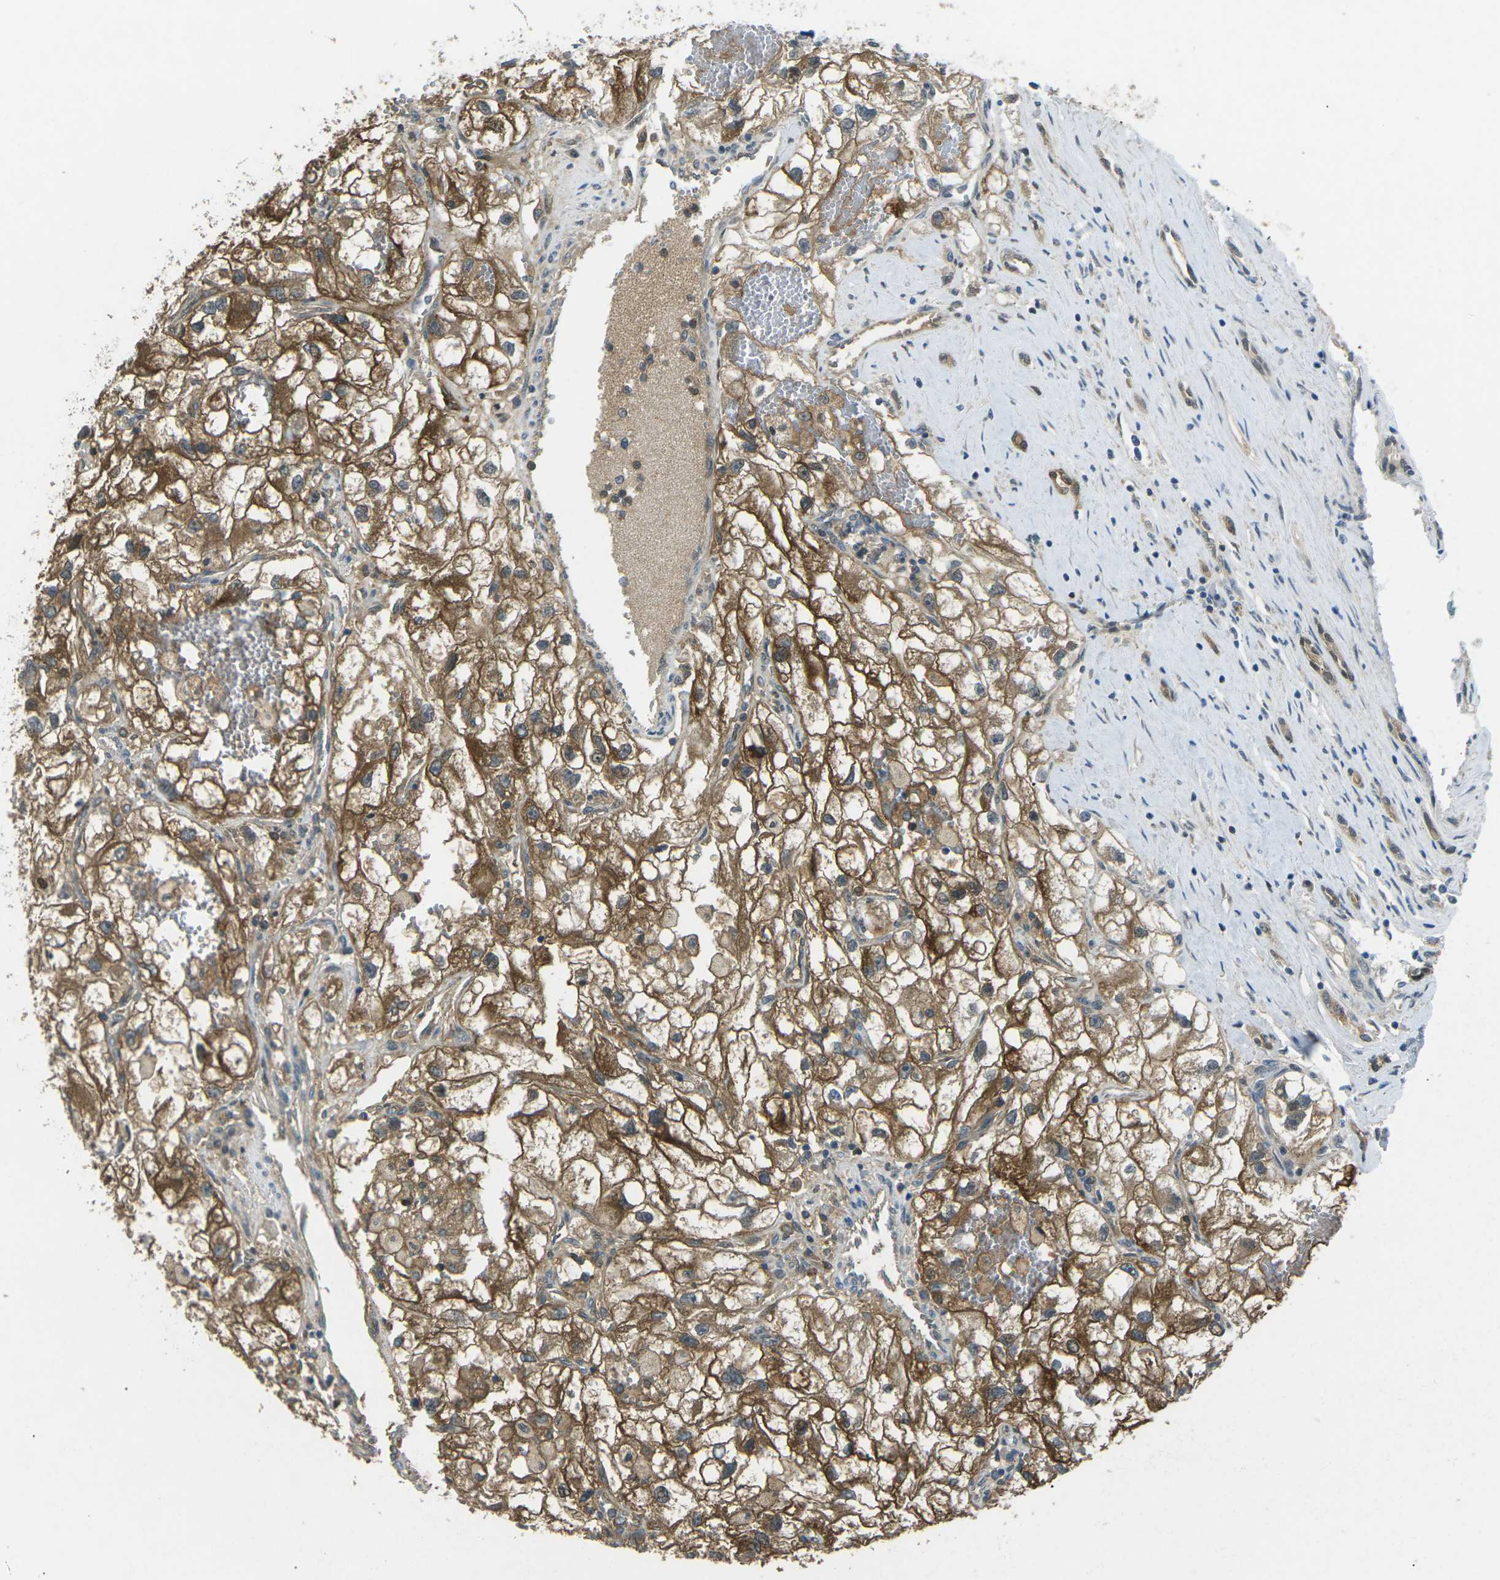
{"staining": {"intensity": "strong", "quantity": "25%-75%", "location": "cytoplasmic/membranous"}, "tissue": "renal cancer", "cell_type": "Tumor cells", "image_type": "cancer", "snomed": [{"axis": "morphology", "description": "Adenocarcinoma, NOS"}, {"axis": "topography", "description": "Kidney"}], "caption": "The histopathology image shows staining of renal cancer, revealing strong cytoplasmic/membranous protein positivity (brown color) within tumor cells.", "gene": "PIEZO2", "patient": {"sex": "female", "age": 70}}